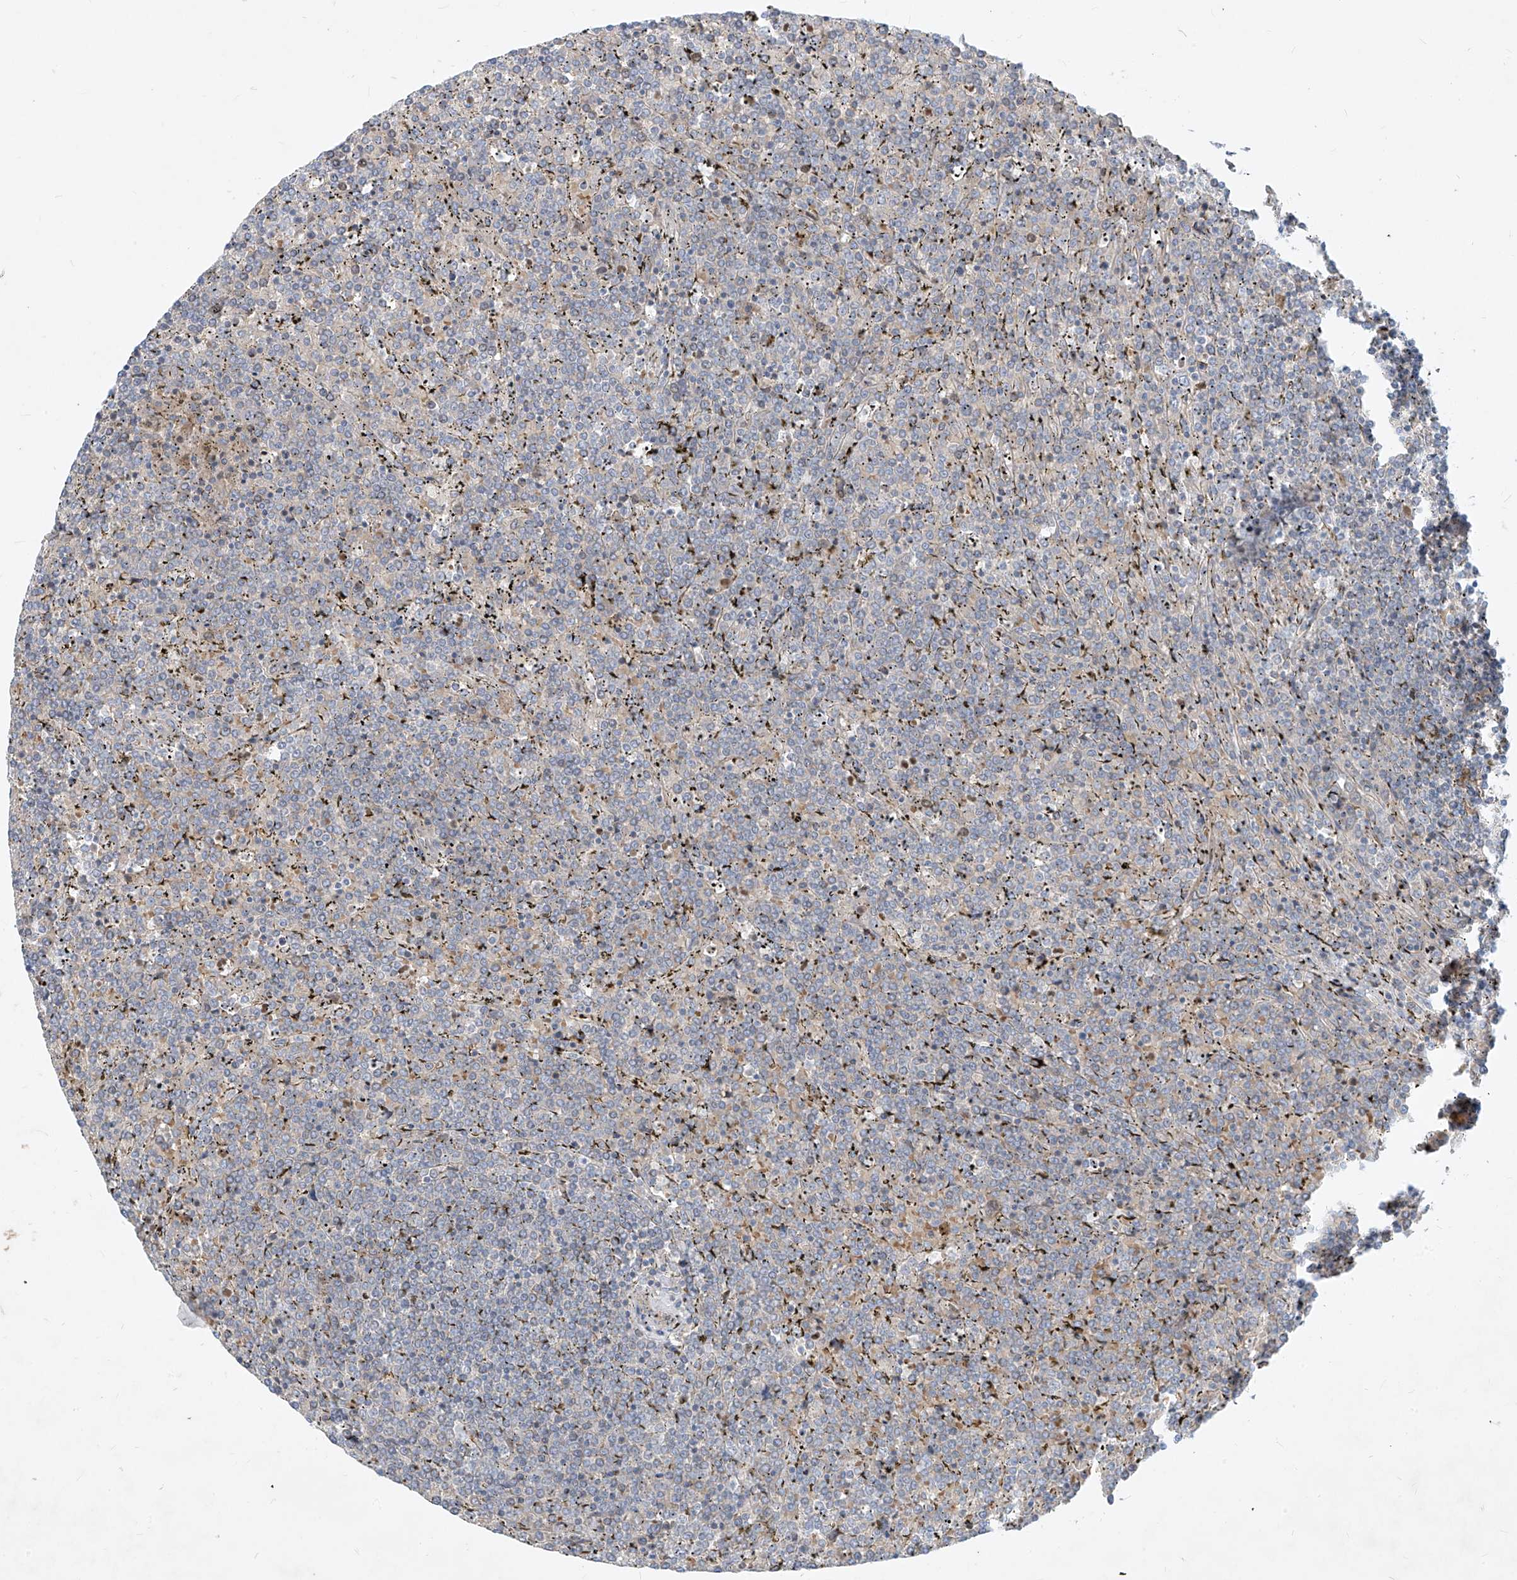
{"staining": {"intensity": "negative", "quantity": "none", "location": "none"}, "tissue": "lymphoma", "cell_type": "Tumor cells", "image_type": "cancer", "snomed": [{"axis": "morphology", "description": "Malignant lymphoma, non-Hodgkin's type, Low grade"}, {"axis": "topography", "description": "Spleen"}], "caption": "The photomicrograph reveals no staining of tumor cells in low-grade malignant lymphoma, non-Hodgkin's type.", "gene": "DGKQ", "patient": {"sex": "female", "age": 19}}